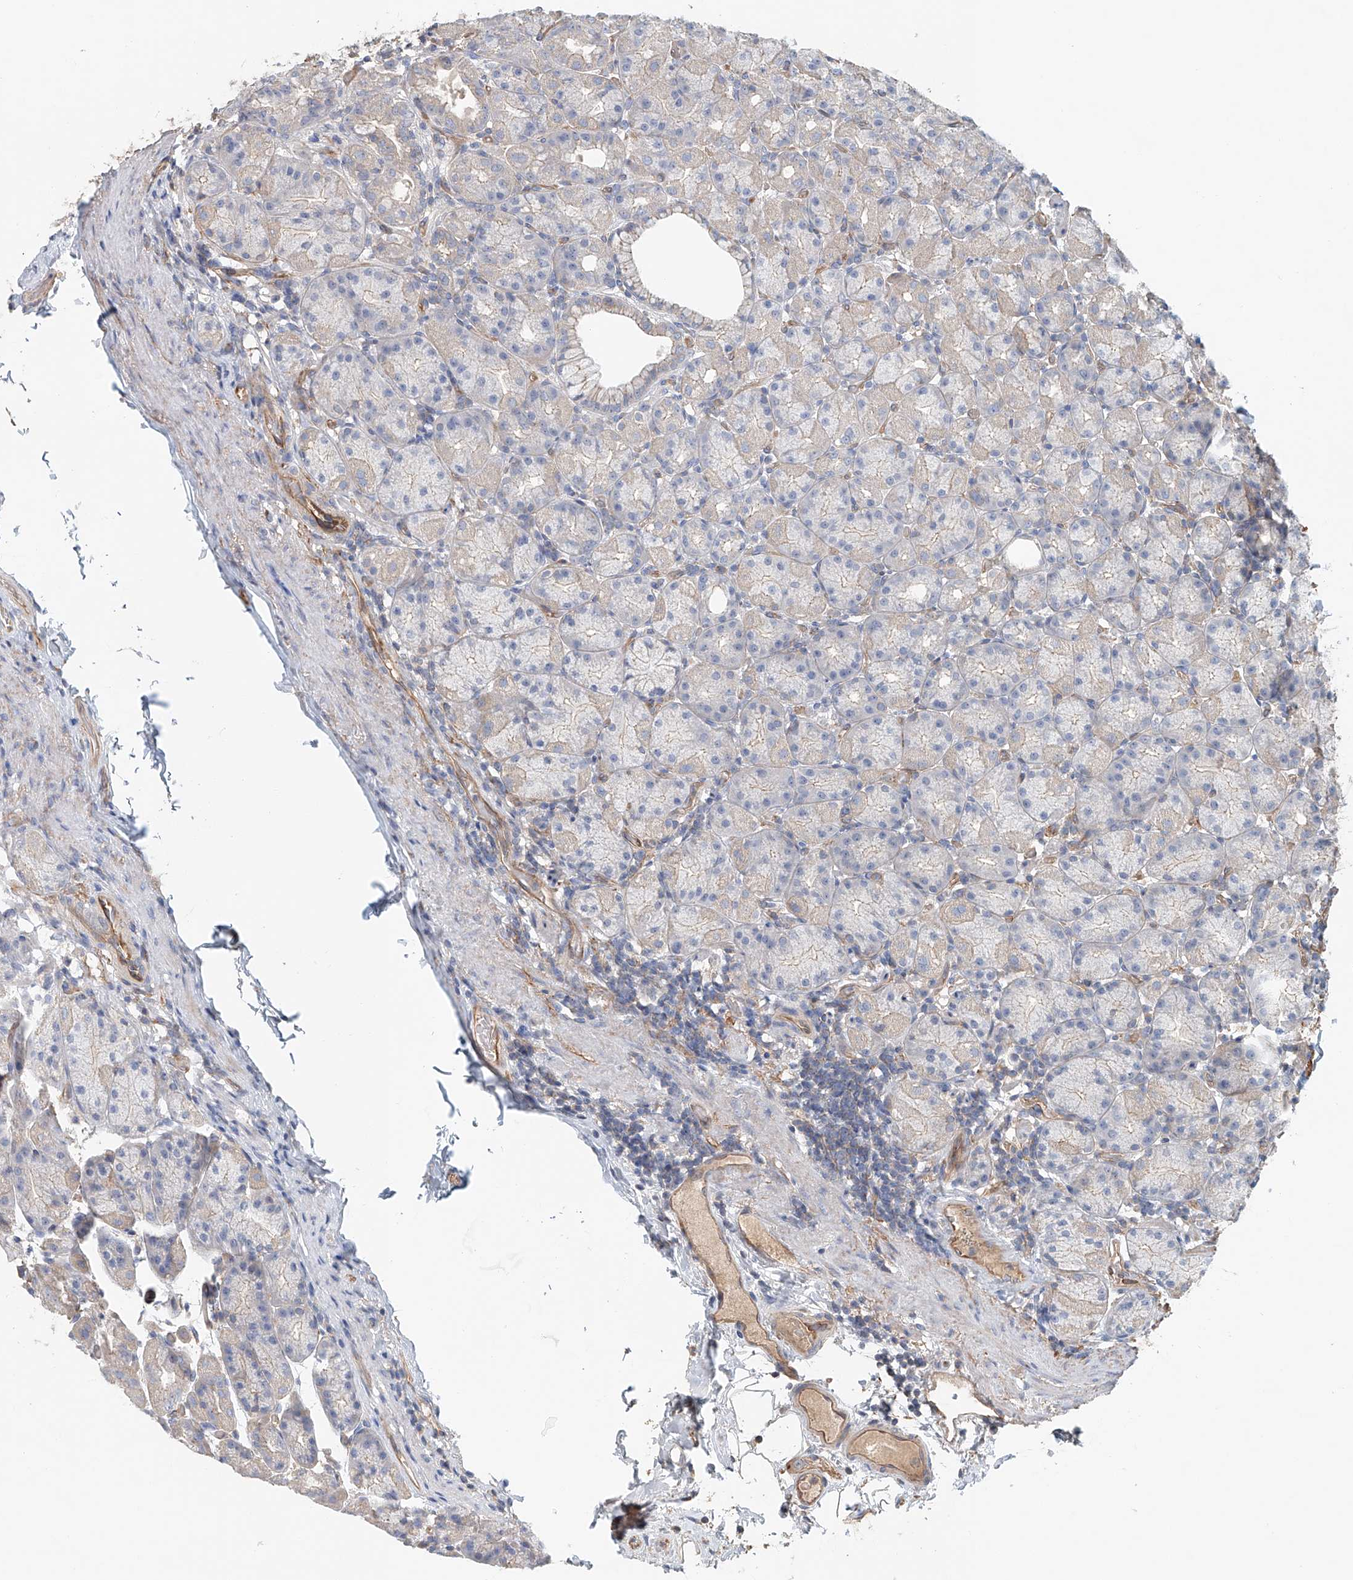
{"staining": {"intensity": "moderate", "quantity": "<25%", "location": "cytoplasmic/membranous"}, "tissue": "stomach", "cell_type": "Glandular cells", "image_type": "normal", "snomed": [{"axis": "morphology", "description": "Normal tissue, NOS"}, {"axis": "topography", "description": "Stomach, upper"}], "caption": "Stomach stained with immunohistochemistry displays moderate cytoplasmic/membranous staining in about <25% of glandular cells.", "gene": "FRYL", "patient": {"sex": "male", "age": 68}}